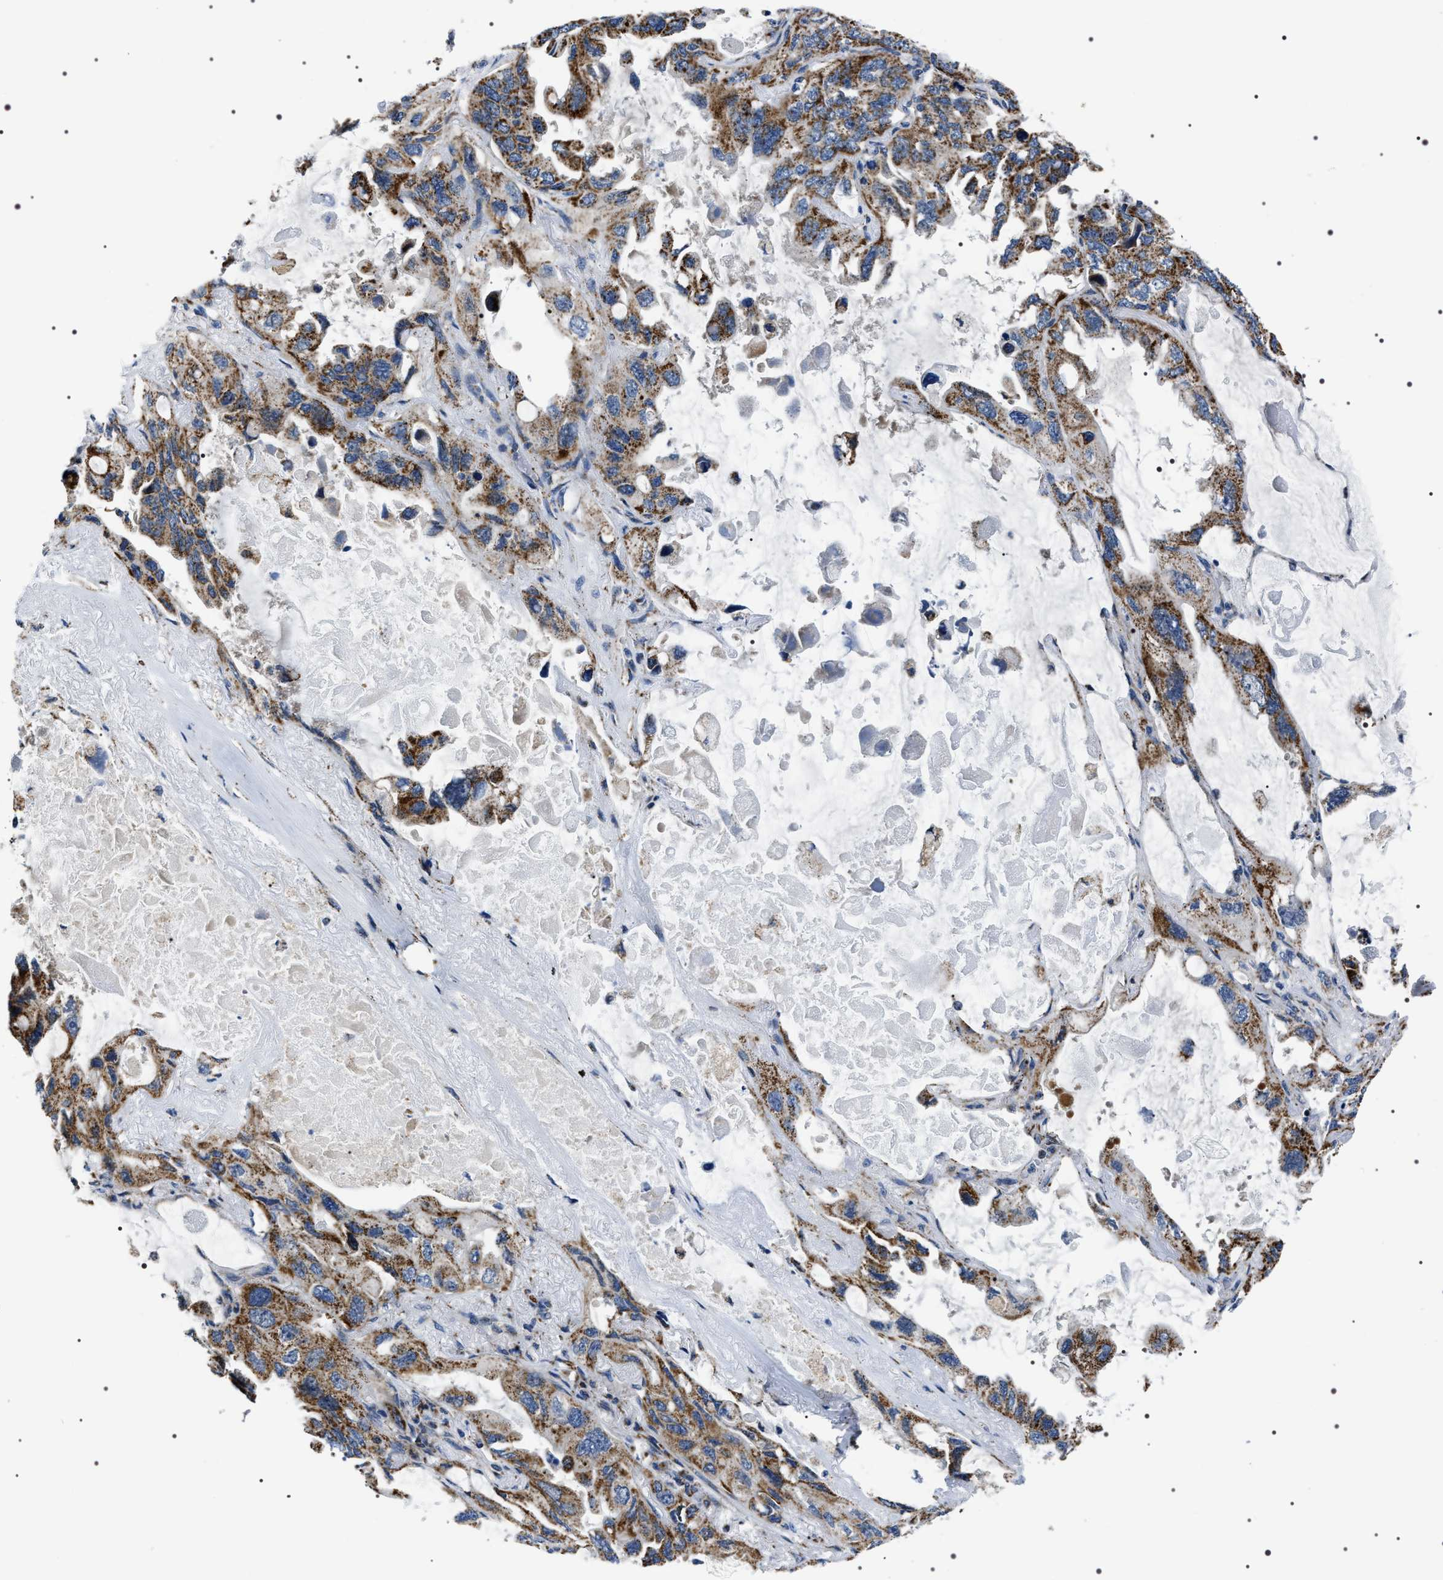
{"staining": {"intensity": "moderate", "quantity": ">75%", "location": "cytoplasmic/membranous"}, "tissue": "lung cancer", "cell_type": "Tumor cells", "image_type": "cancer", "snomed": [{"axis": "morphology", "description": "Squamous cell carcinoma, NOS"}, {"axis": "topography", "description": "Lung"}], "caption": "A high-resolution photomicrograph shows immunohistochemistry (IHC) staining of lung cancer (squamous cell carcinoma), which displays moderate cytoplasmic/membranous positivity in approximately >75% of tumor cells.", "gene": "NTMT1", "patient": {"sex": "female", "age": 73}}